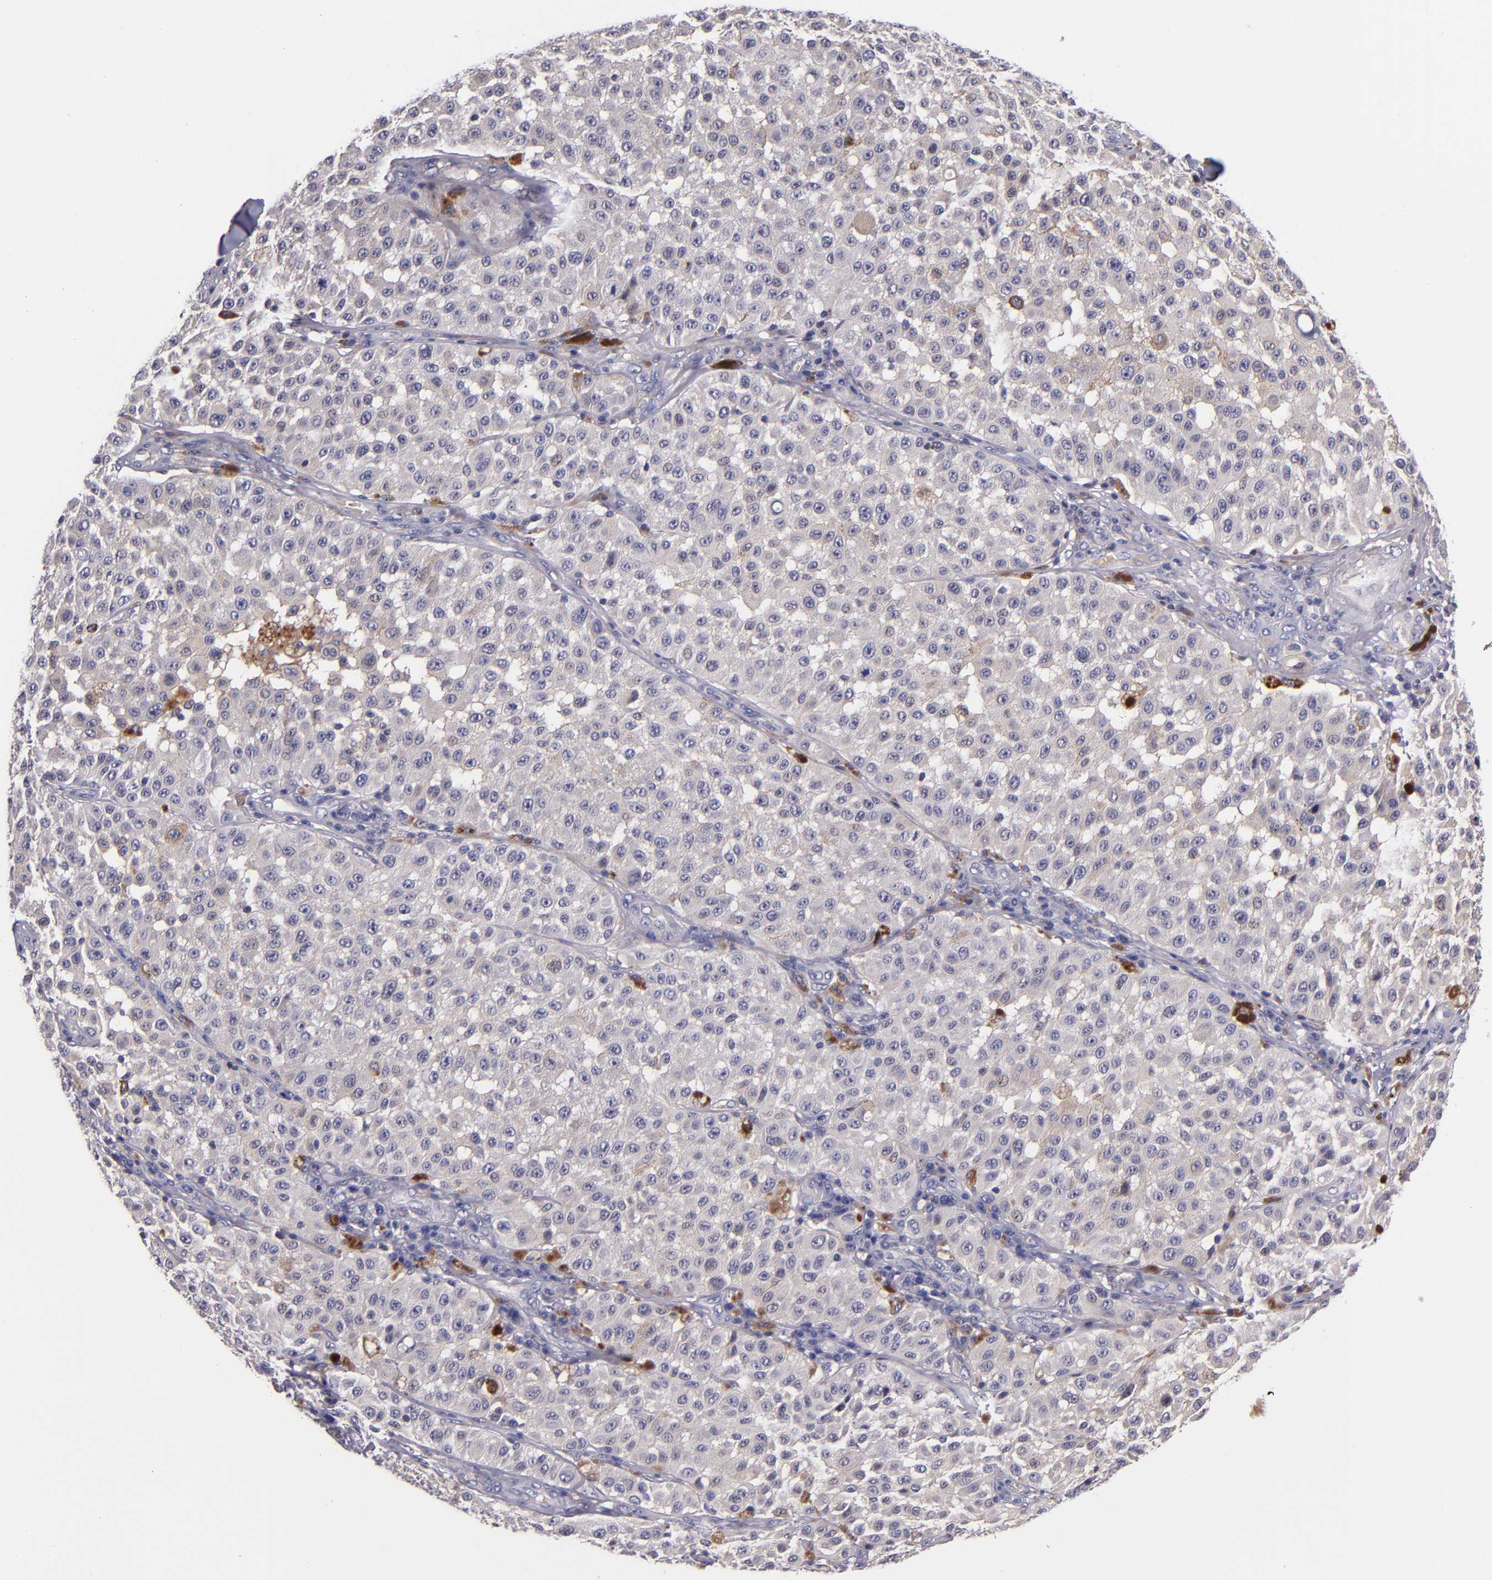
{"staining": {"intensity": "negative", "quantity": "none", "location": "none"}, "tissue": "melanoma", "cell_type": "Tumor cells", "image_type": "cancer", "snomed": [{"axis": "morphology", "description": "Malignant melanoma, NOS"}, {"axis": "topography", "description": "Skin"}], "caption": "The micrograph exhibits no staining of tumor cells in malignant melanoma.", "gene": "RBP4", "patient": {"sex": "female", "age": 64}}